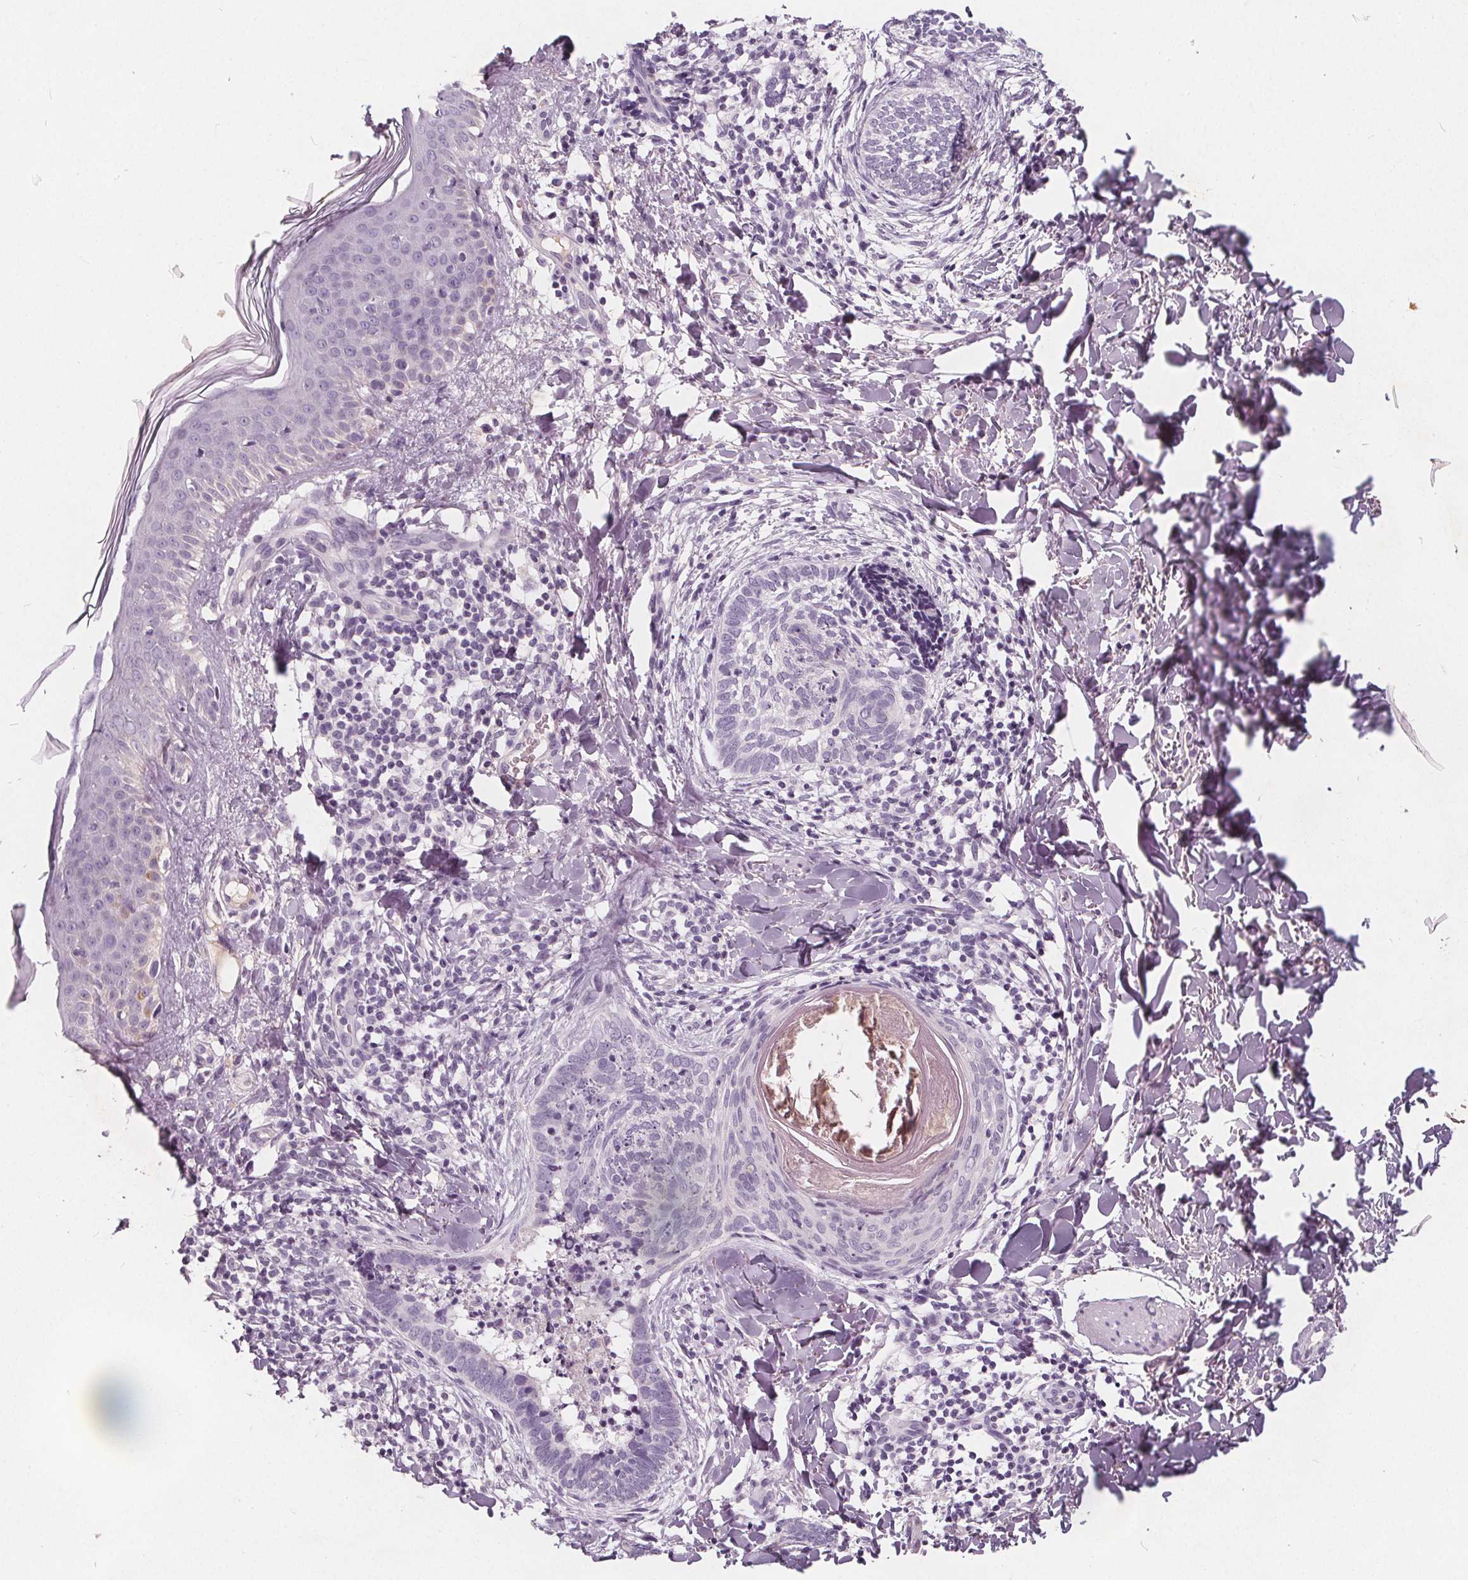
{"staining": {"intensity": "negative", "quantity": "none", "location": "none"}, "tissue": "skin cancer", "cell_type": "Tumor cells", "image_type": "cancer", "snomed": [{"axis": "morphology", "description": "Normal tissue, NOS"}, {"axis": "morphology", "description": "Basal cell carcinoma"}, {"axis": "topography", "description": "Skin"}], "caption": "This image is of skin basal cell carcinoma stained with immunohistochemistry (IHC) to label a protein in brown with the nuclei are counter-stained blue. There is no positivity in tumor cells.", "gene": "PLA2G2E", "patient": {"sex": "male", "age": 46}}